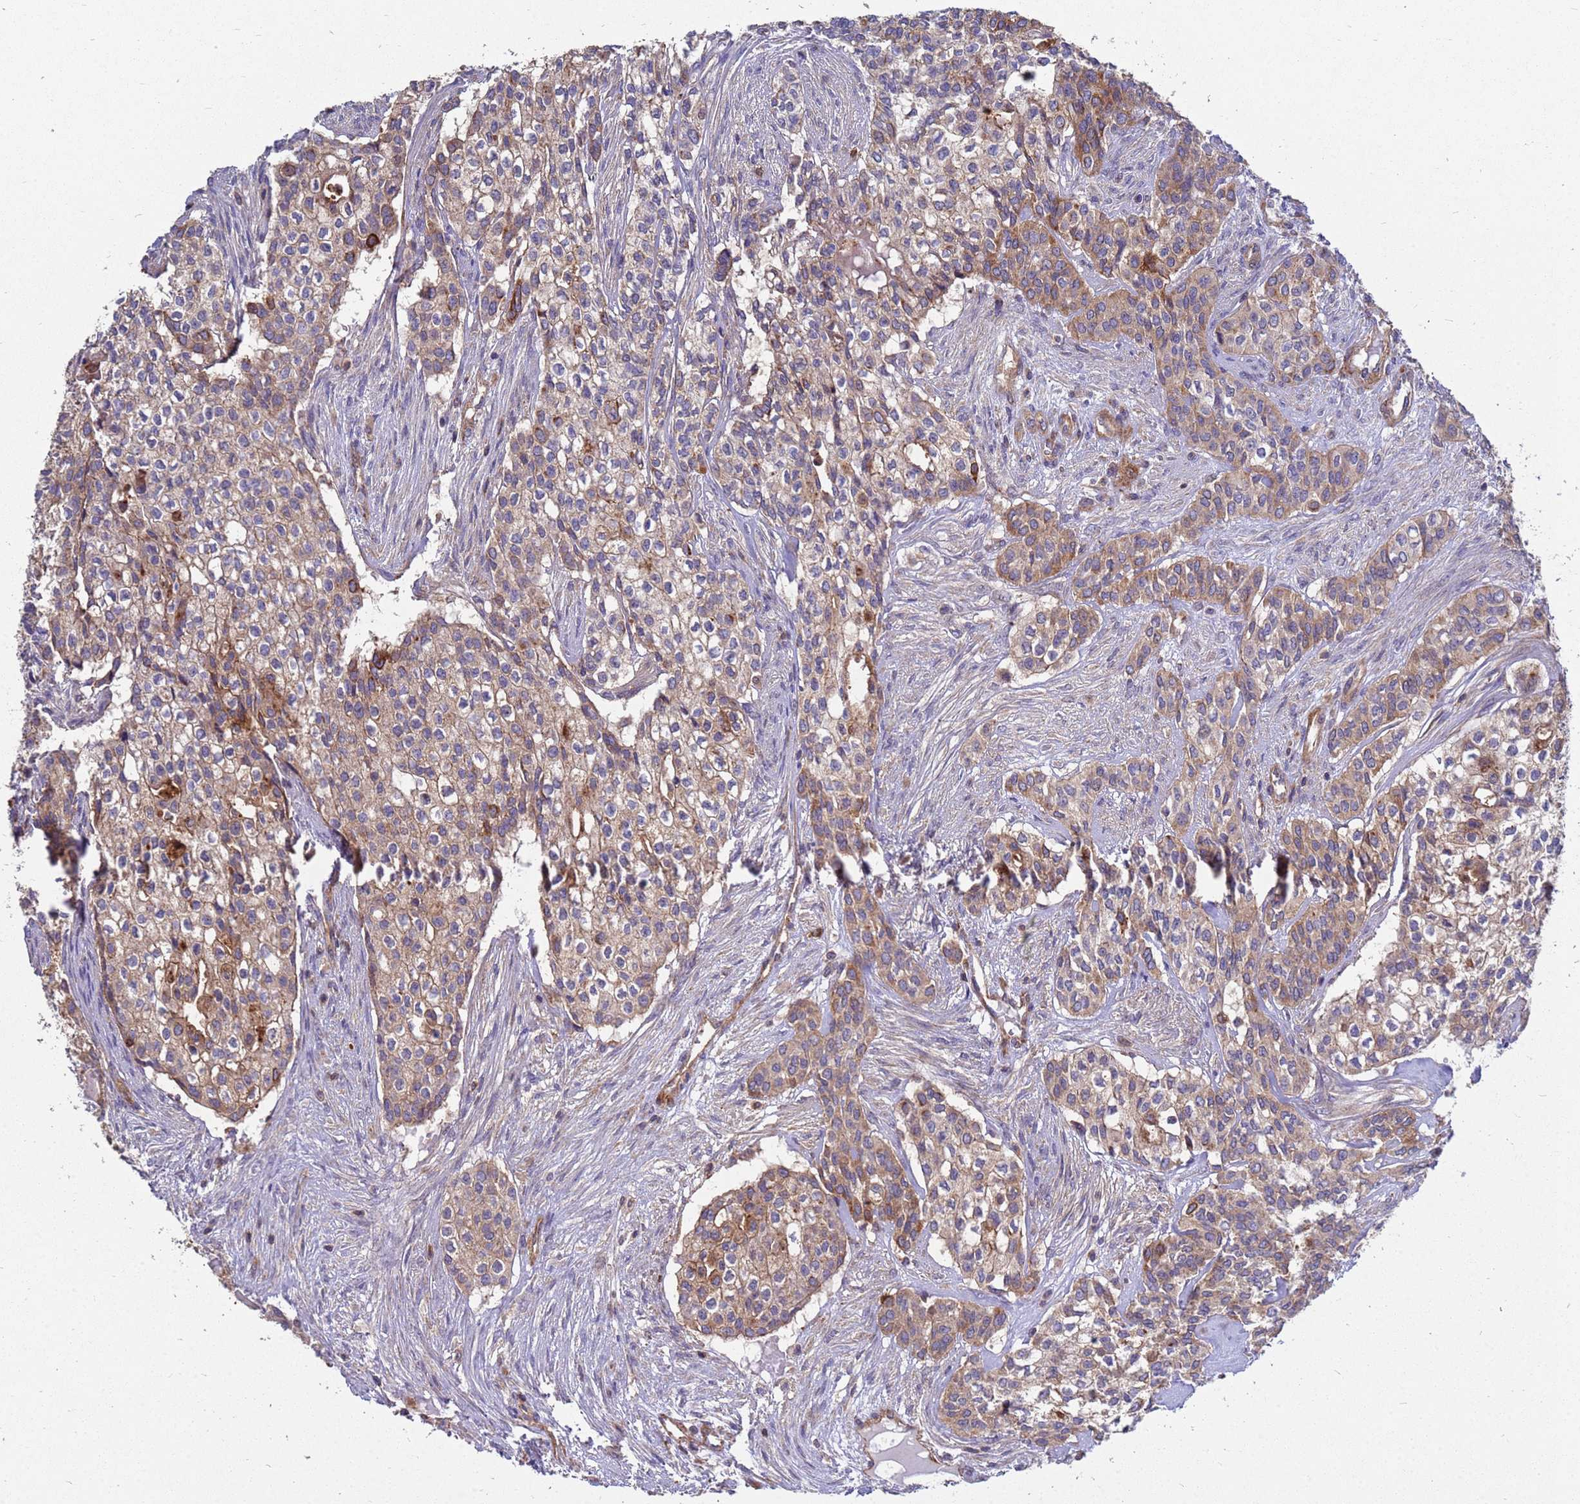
{"staining": {"intensity": "moderate", "quantity": ">75%", "location": "cytoplasmic/membranous"}, "tissue": "head and neck cancer", "cell_type": "Tumor cells", "image_type": "cancer", "snomed": [{"axis": "morphology", "description": "Adenocarcinoma, NOS"}, {"axis": "topography", "description": "Head-Neck"}], "caption": "A histopathology image of head and neck cancer stained for a protein exhibits moderate cytoplasmic/membranous brown staining in tumor cells.", "gene": "CDC34", "patient": {"sex": "male", "age": 81}}